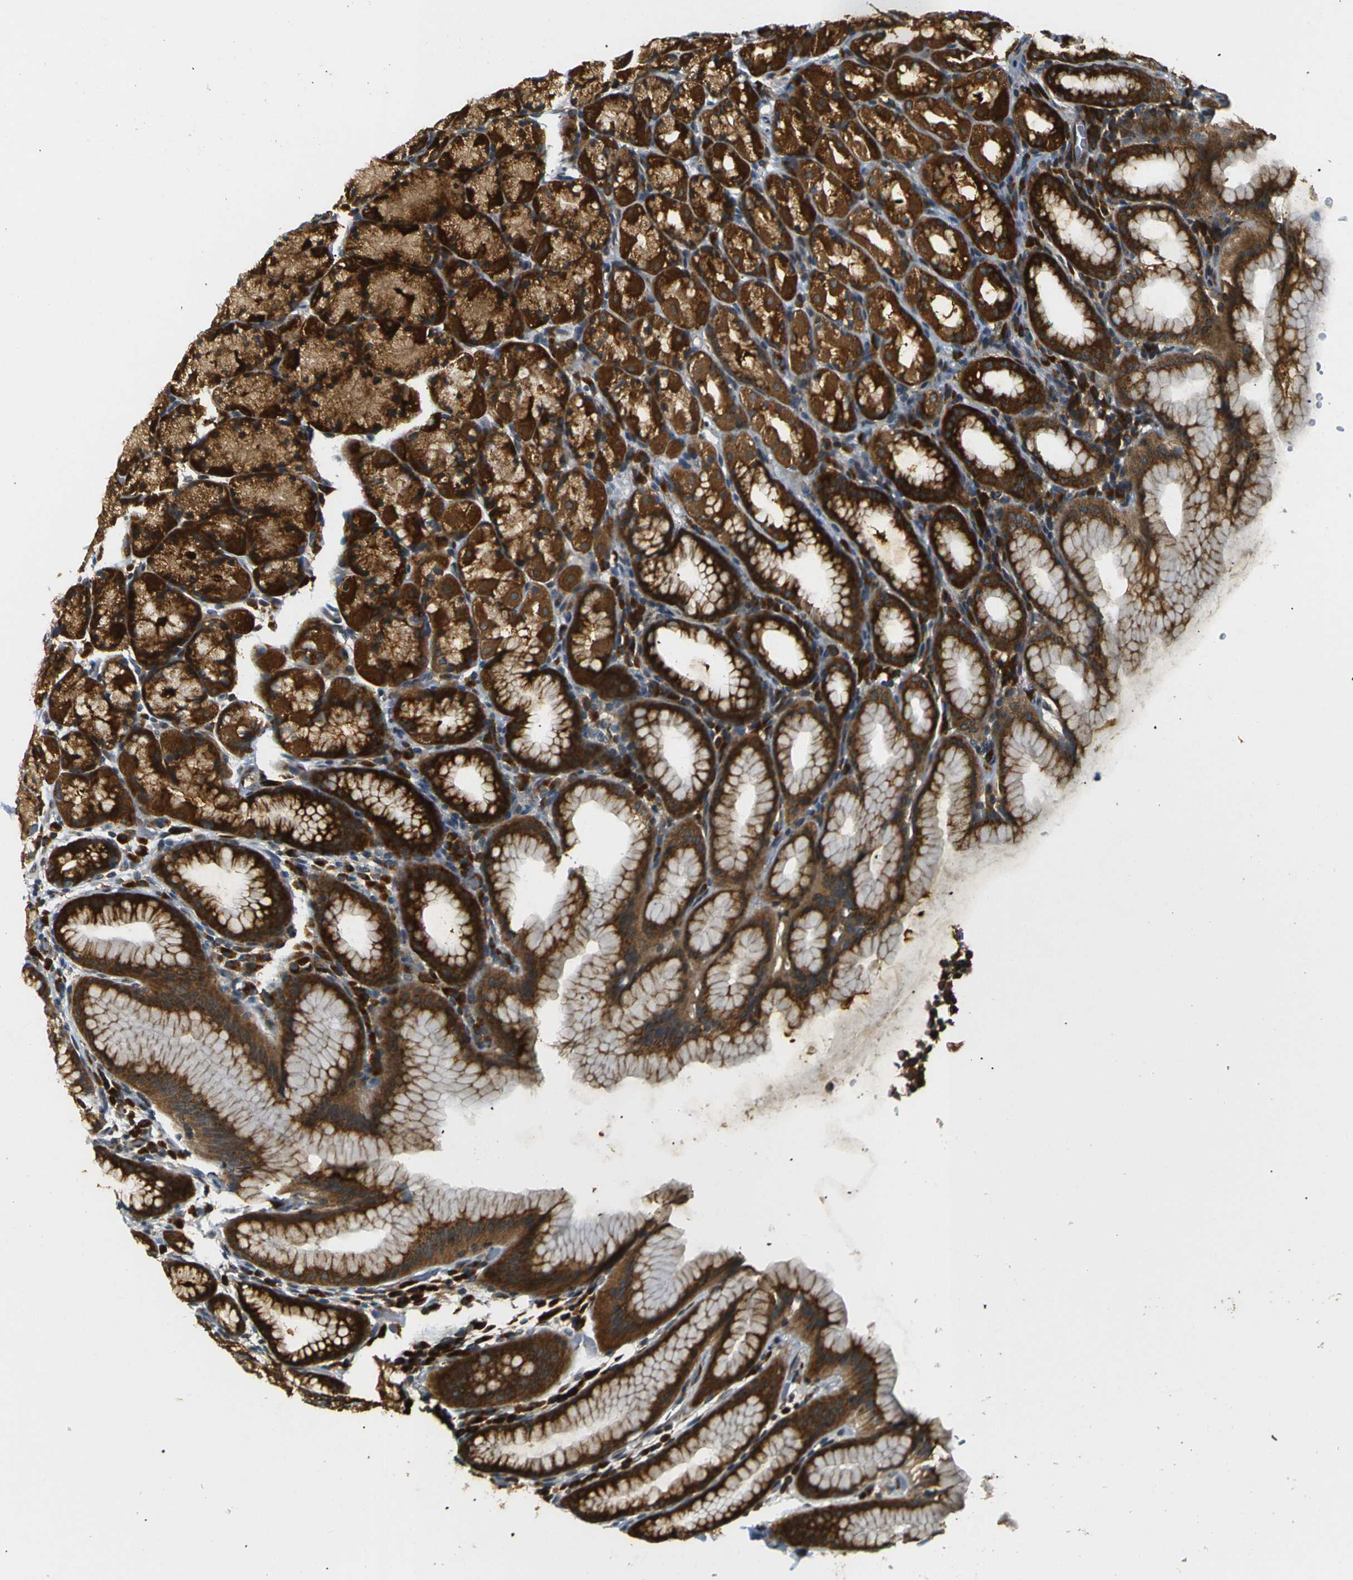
{"staining": {"intensity": "strong", "quantity": ">75%", "location": "cytoplasmic/membranous"}, "tissue": "stomach", "cell_type": "Glandular cells", "image_type": "normal", "snomed": [{"axis": "morphology", "description": "Normal tissue, NOS"}, {"axis": "topography", "description": "Stomach, upper"}], "caption": "Stomach stained for a protein displays strong cytoplasmic/membranous positivity in glandular cells. (IHC, brightfield microscopy, high magnification).", "gene": "ABCE1", "patient": {"sex": "male", "age": 68}}